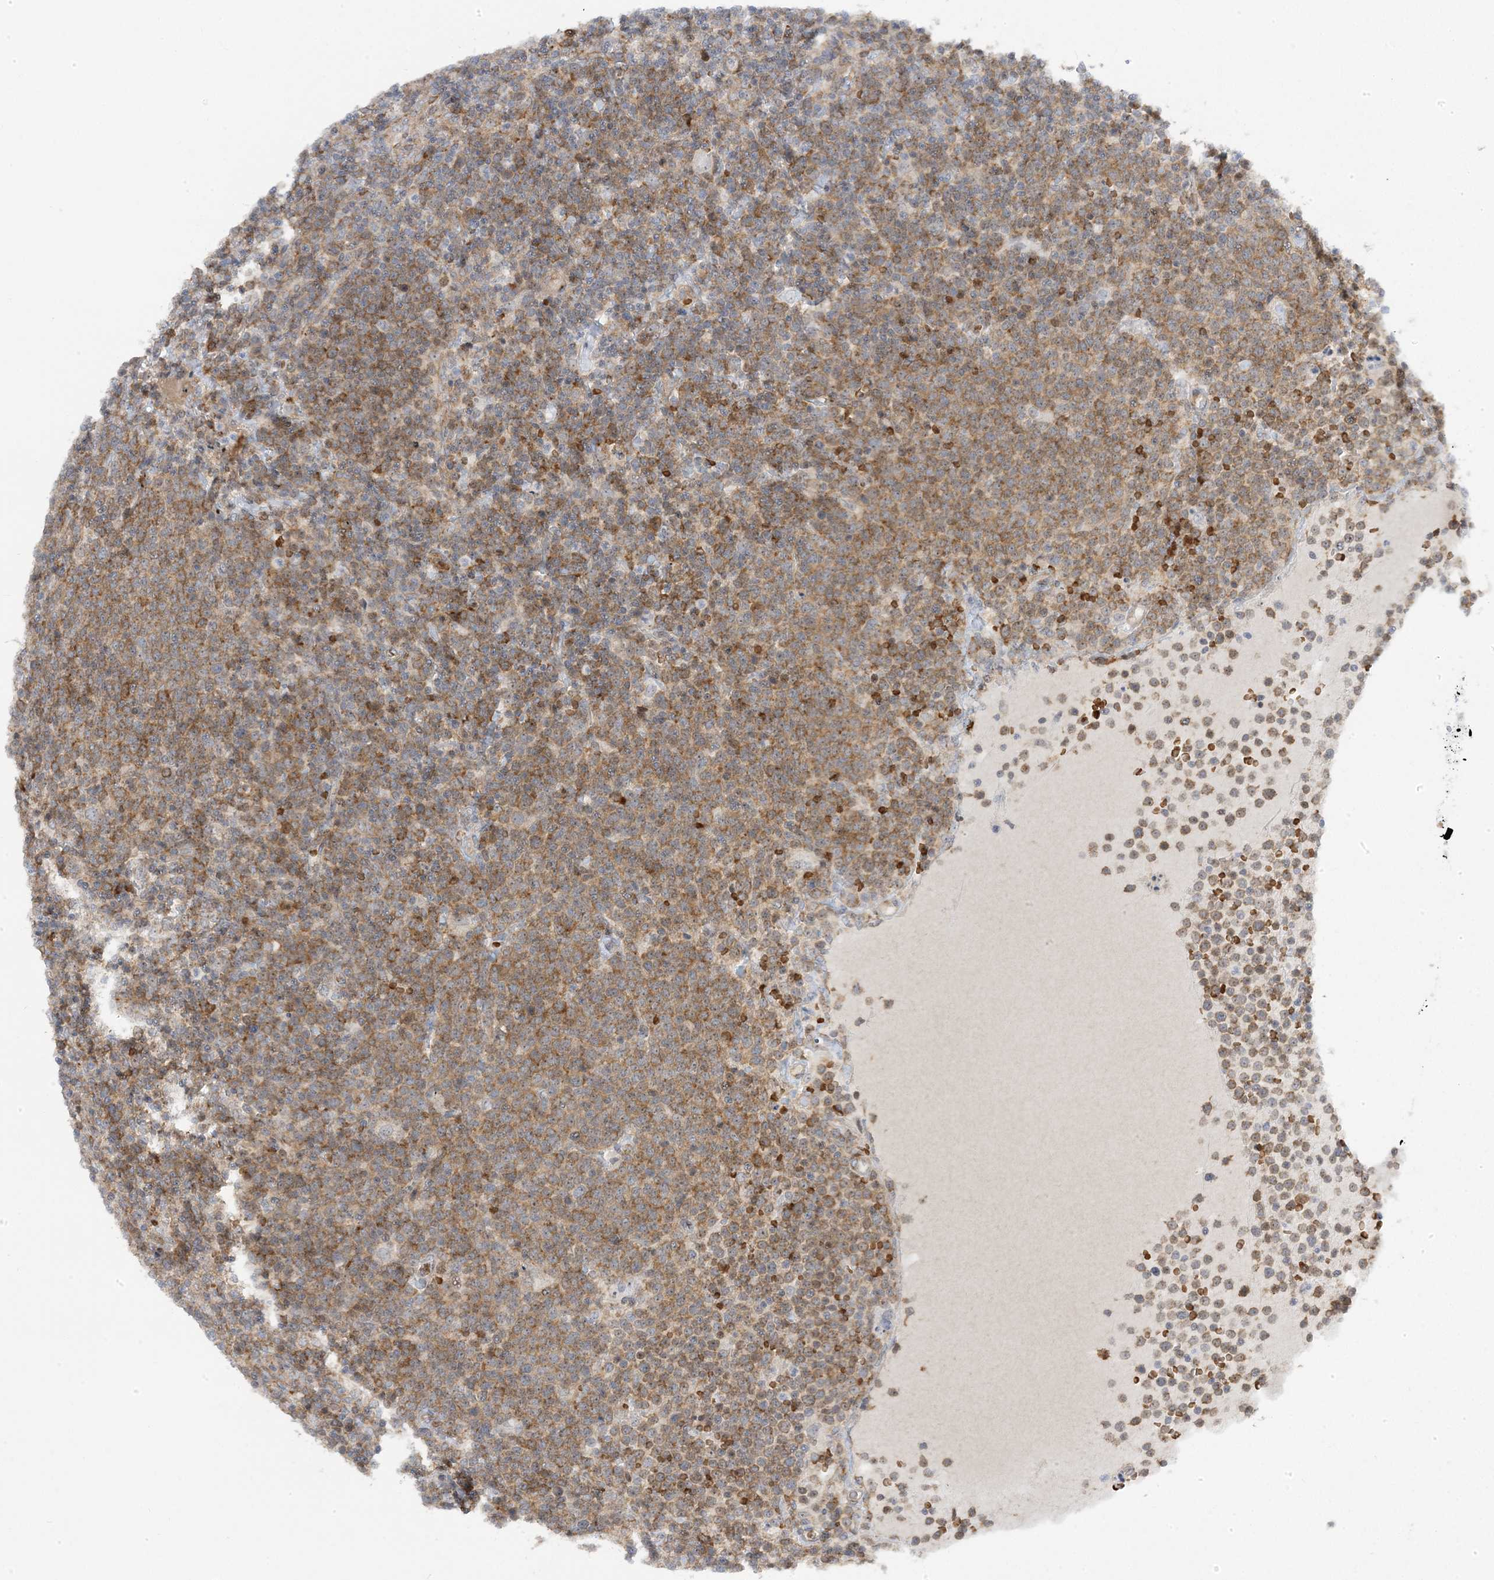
{"staining": {"intensity": "moderate", "quantity": ">75%", "location": "cytoplasmic/membranous"}, "tissue": "lymphoma", "cell_type": "Tumor cells", "image_type": "cancer", "snomed": [{"axis": "morphology", "description": "Malignant lymphoma, non-Hodgkin's type, High grade"}, {"axis": "topography", "description": "Lymph node"}], "caption": "Immunohistochemical staining of high-grade malignant lymphoma, non-Hodgkin's type shows moderate cytoplasmic/membranous protein expression in approximately >75% of tumor cells.", "gene": "MAP7D3", "patient": {"sex": "male", "age": 61}}